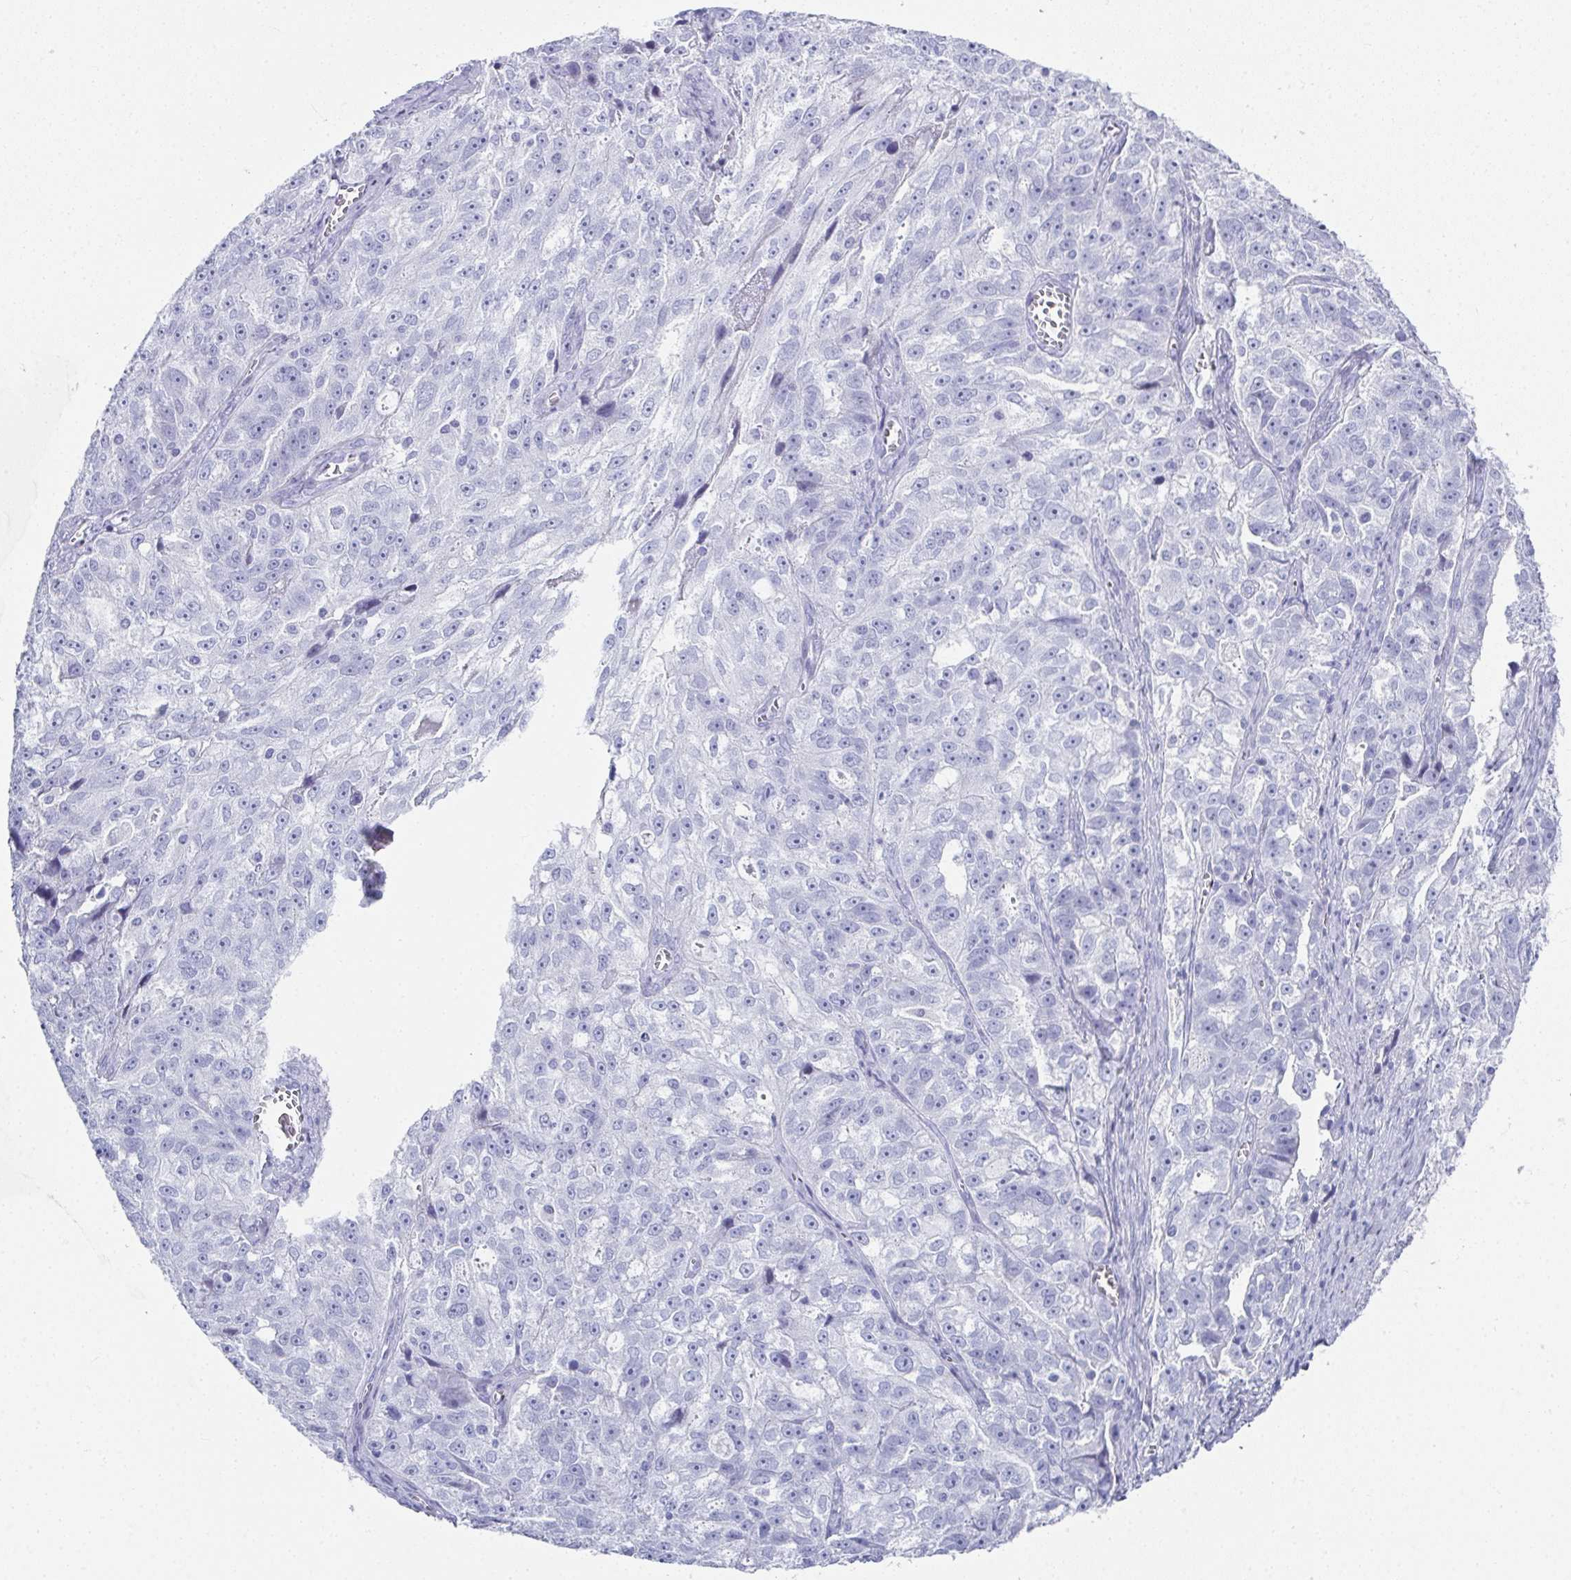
{"staining": {"intensity": "negative", "quantity": "none", "location": "none"}, "tissue": "ovarian cancer", "cell_type": "Tumor cells", "image_type": "cancer", "snomed": [{"axis": "morphology", "description": "Cystadenocarcinoma, serous, NOS"}, {"axis": "topography", "description": "Ovary"}], "caption": "A histopathology image of human ovarian cancer (serous cystadenocarcinoma) is negative for staining in tumor cells.", "gene": "SYCP1", "patient": {"sex": "female", "age": 51}}